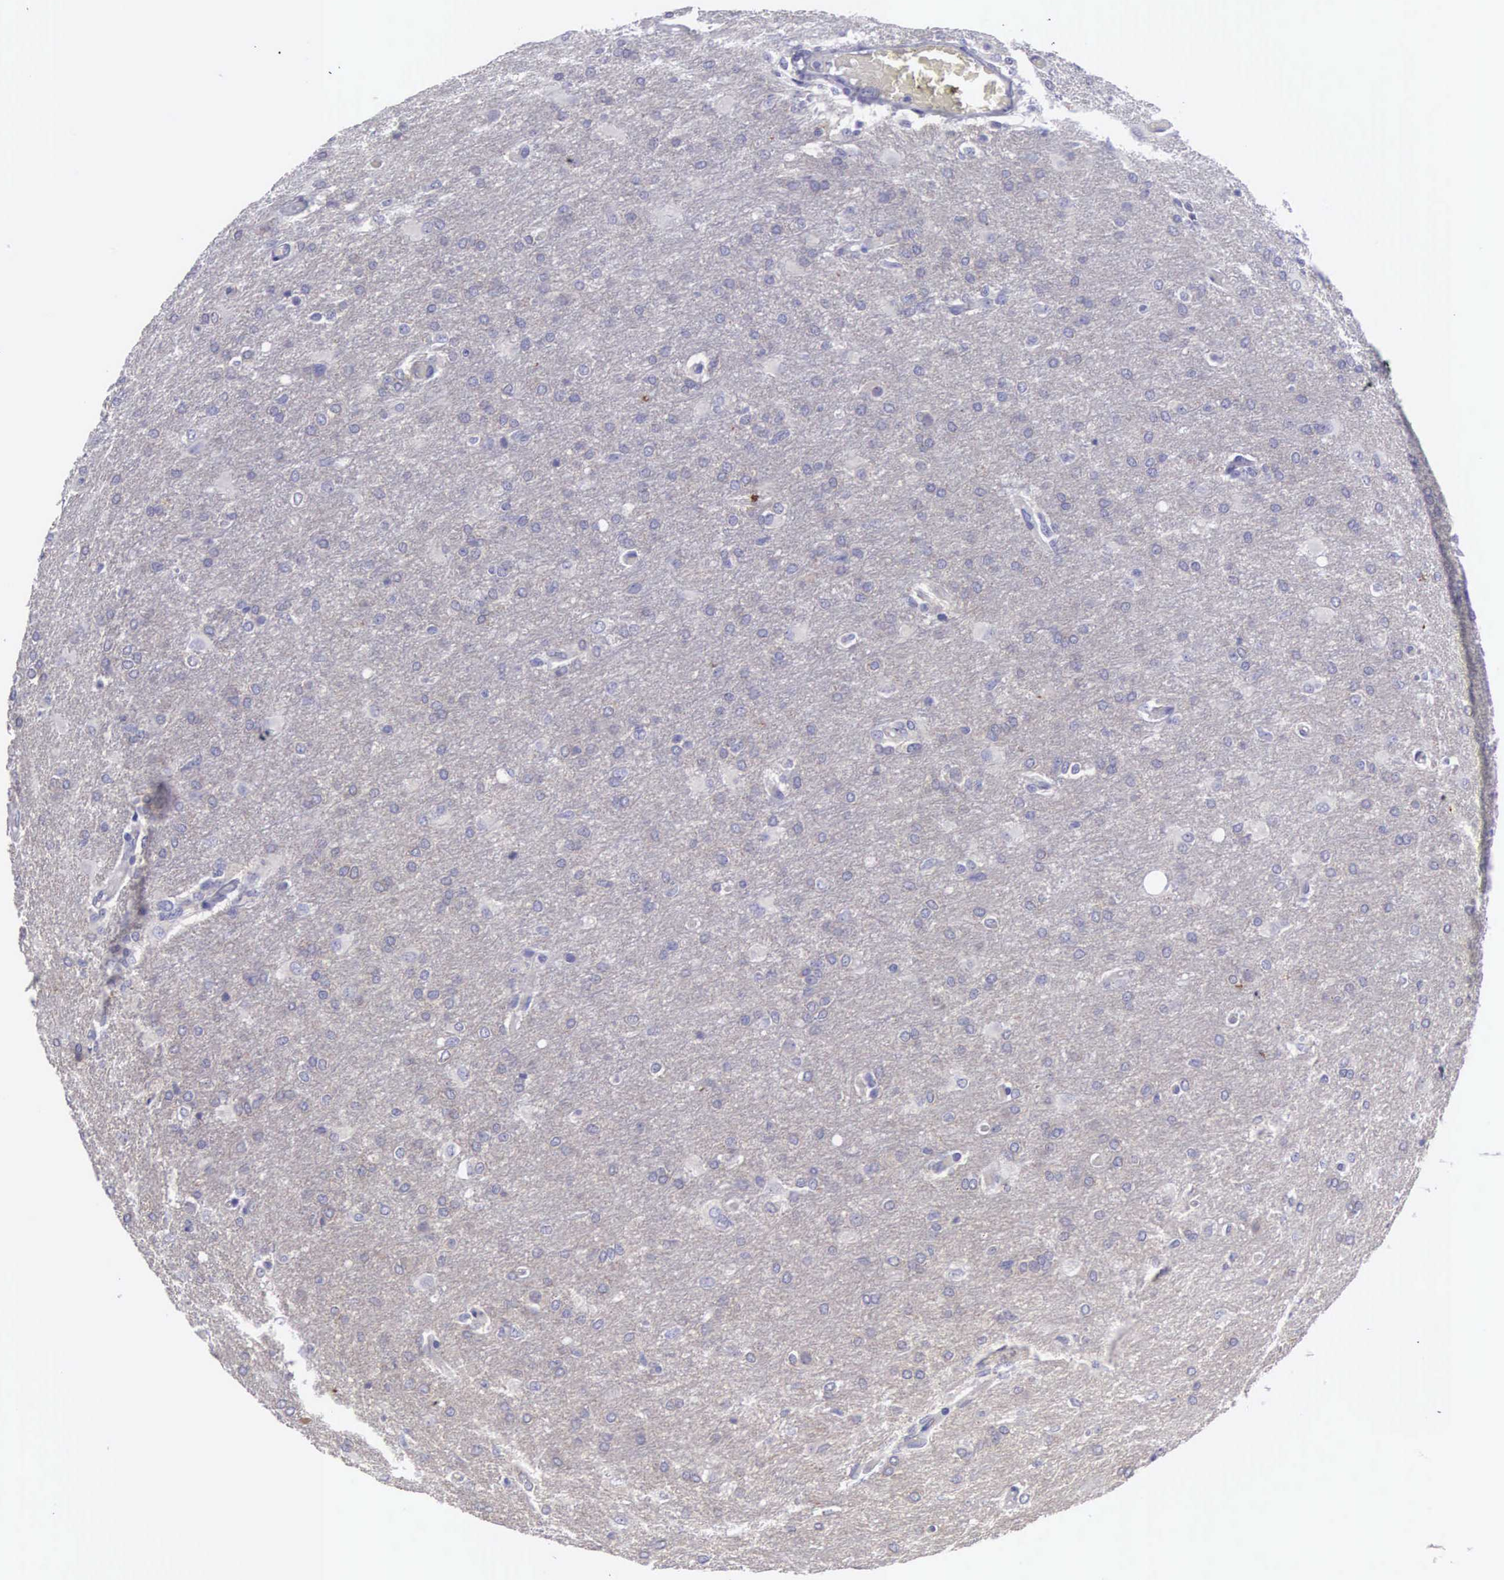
{"staining": {"intensity": "negative", "quantity": "none", "location": "none"}, "tissue": "glioma", "cell_type": "Tumor cells", "image_type": "cancer", "snomed": [{"axis": "morphology", "description": "Glioma, malignant, High grade"}, {"axis": "topography", "description": "Brain"}], "caption": "There is no significant staining in tumor cells of malignant glioma (high-grade).", "gene": "SLITRK4", "patient": {"sex": "male", "age": 68}}